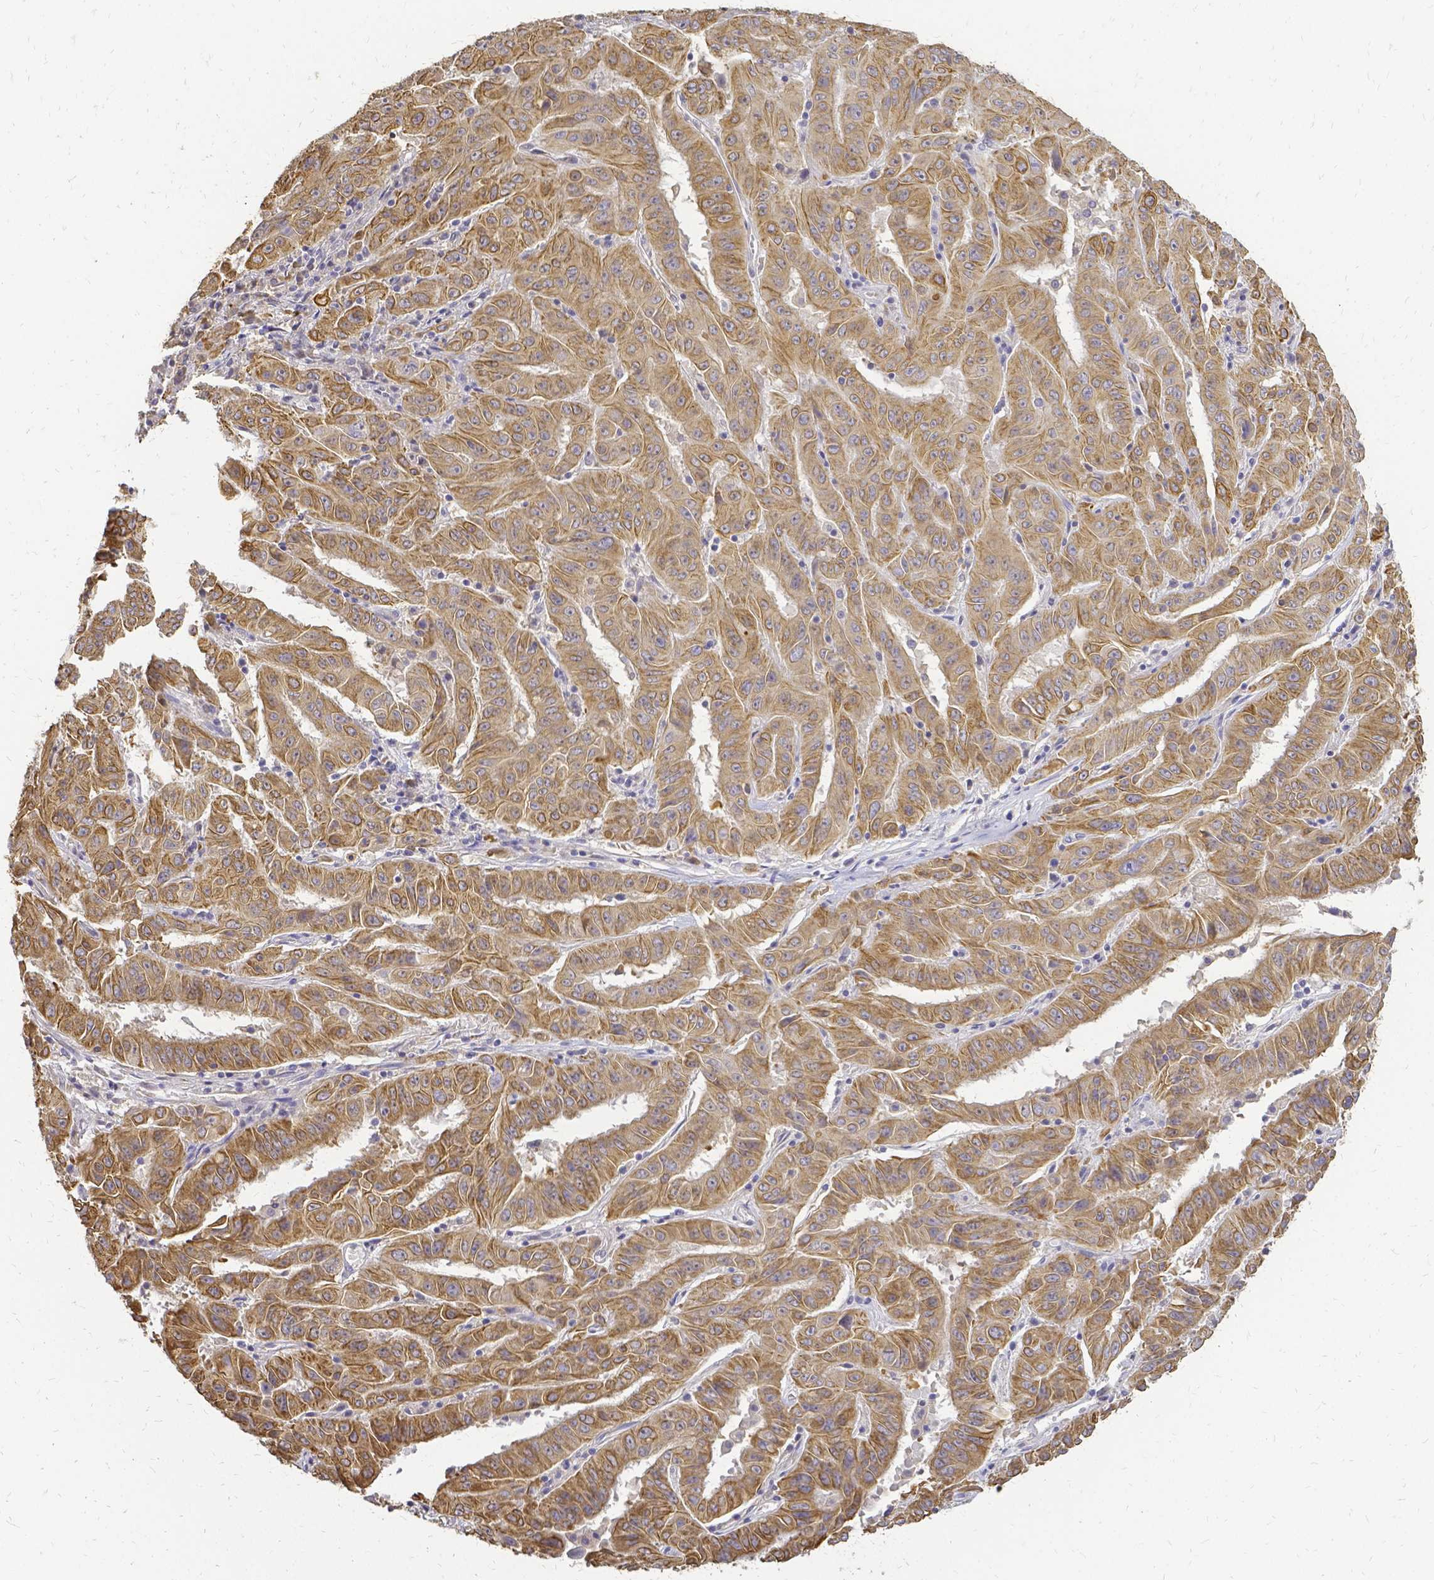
{"staining": {"intensity": "moderate", "quantity": ">75%", "location": "cytoplasmic/membranous"}, "tissue": "pancreatic cancer", "cell_type": "Tumor cells", "image_type": "cancer", "snomed": [{"axis": "morphology", "description": "Adenocarcinoma, NOS"}, {"axis": "topography", "description": "Pancreas"}], "caption": "Immunohistochemistry of human adenocarcinoma (pancreatic) shows medium levels of moderate cytoplasmic/membranous staining in about >75% of tumor cells.", "gene": "CIB1", "patient": {"sex": "male", "age": 63}}